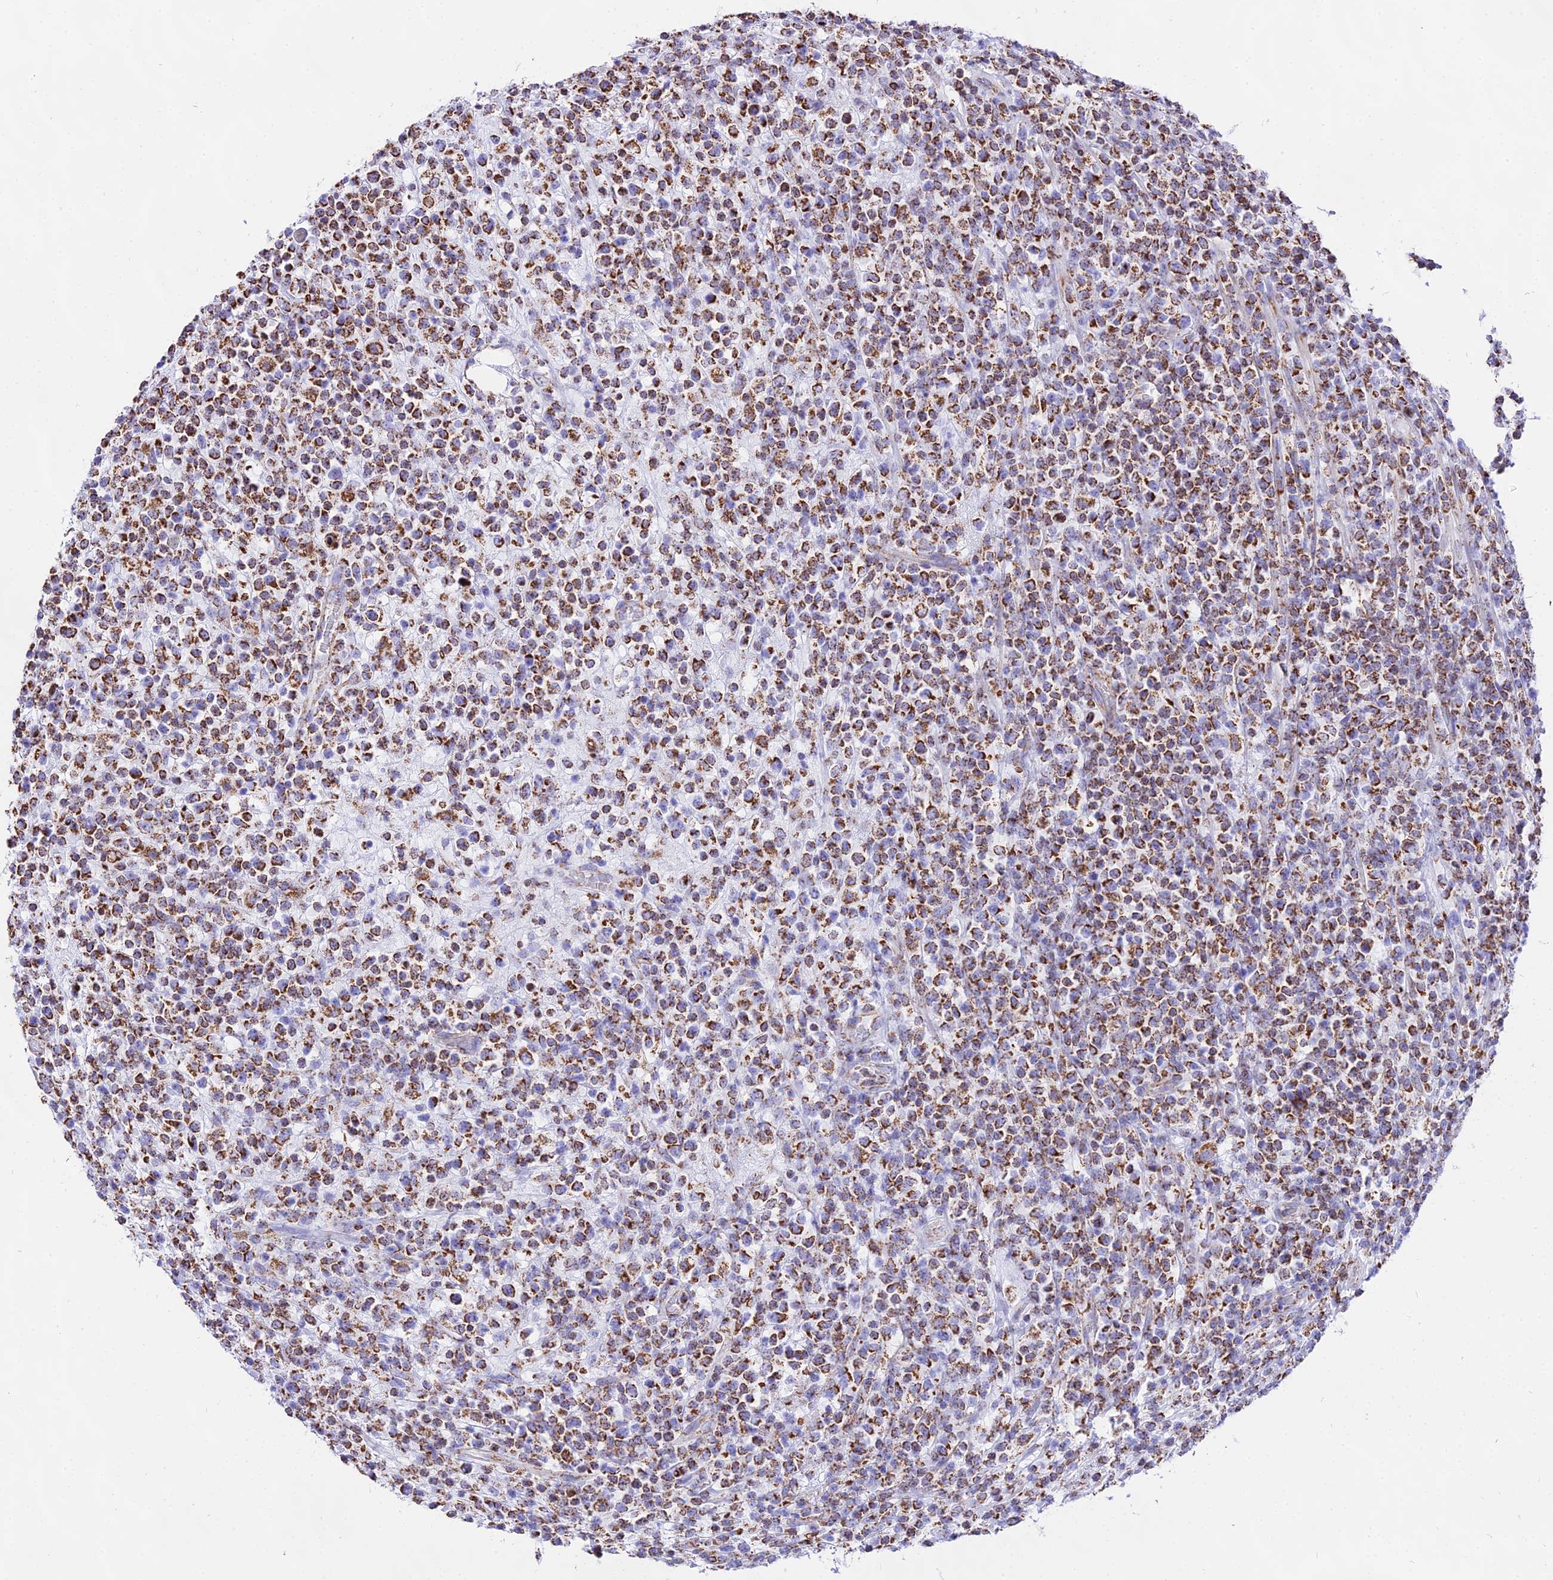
{"staining": {"intensity": "moderate", "quantity": ">75%", "location": "cytoplasmic/membranous"}, "tissue": "lymphoma", "cell_type": "Tumor cells", "image_type": "cancer", "snomed": [{"axis": "morphology", "description": "Malignant lymphoma, non-Hodgkin's type, High grade"}, {"axis": "topography", "description": "Colon"}], "caption": "This is a histology image of immunohistochemistry (IHC) staining of lymphoma, which shows moderate expression in the cytoplasmic/membranous of tumor cells.", "gene": "ATP5PD", "patient": {"sex": "female", "age": 53}}